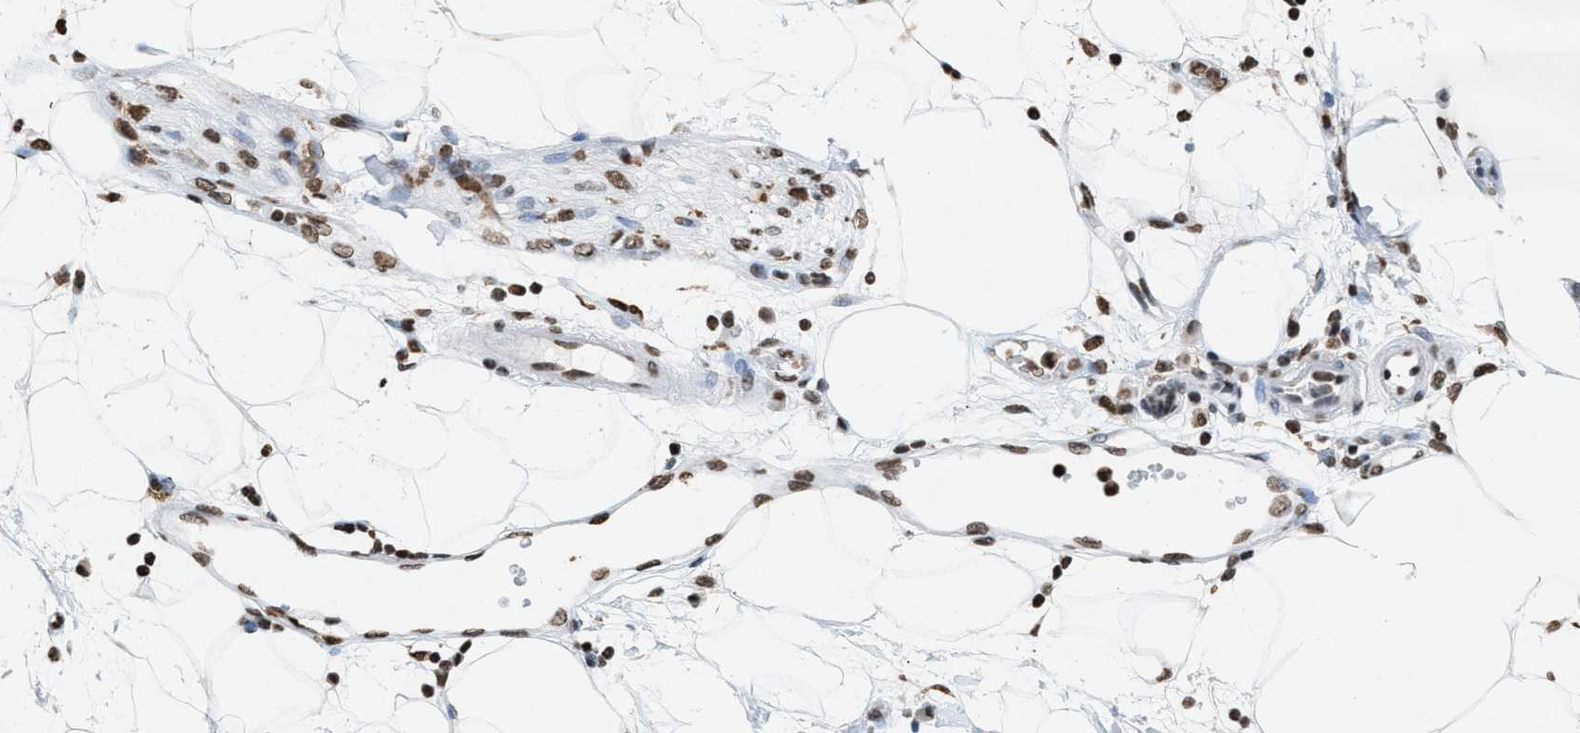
{"staining": {"intensity": "moderate", "quantity": ">75%", "location": "nuclear"}, "tissue": "adipose tissue", "cell_type": "Adipocytes", "image_type": "normal", "snomed": [{"axis": "morphology", "description": "Normal tissue, NOS"}, {"axis": "morphology", "description": "Adenocarcinoma, NOS"}, {"axis": "topography", "description": "Duodenum"}, {"axis": "topography", "description": "Peripheral nerve tissue"}], "caption": "Adipose tissue stained with DAB IHC reveals medium levels of moderate nuclear expression in approximately >75% of adipocytes. The protein of interest is shown in brown color, while the nuclei are stained blue.", "gene": "NUP88", "patient": {"sex": "female", "age": 60}}